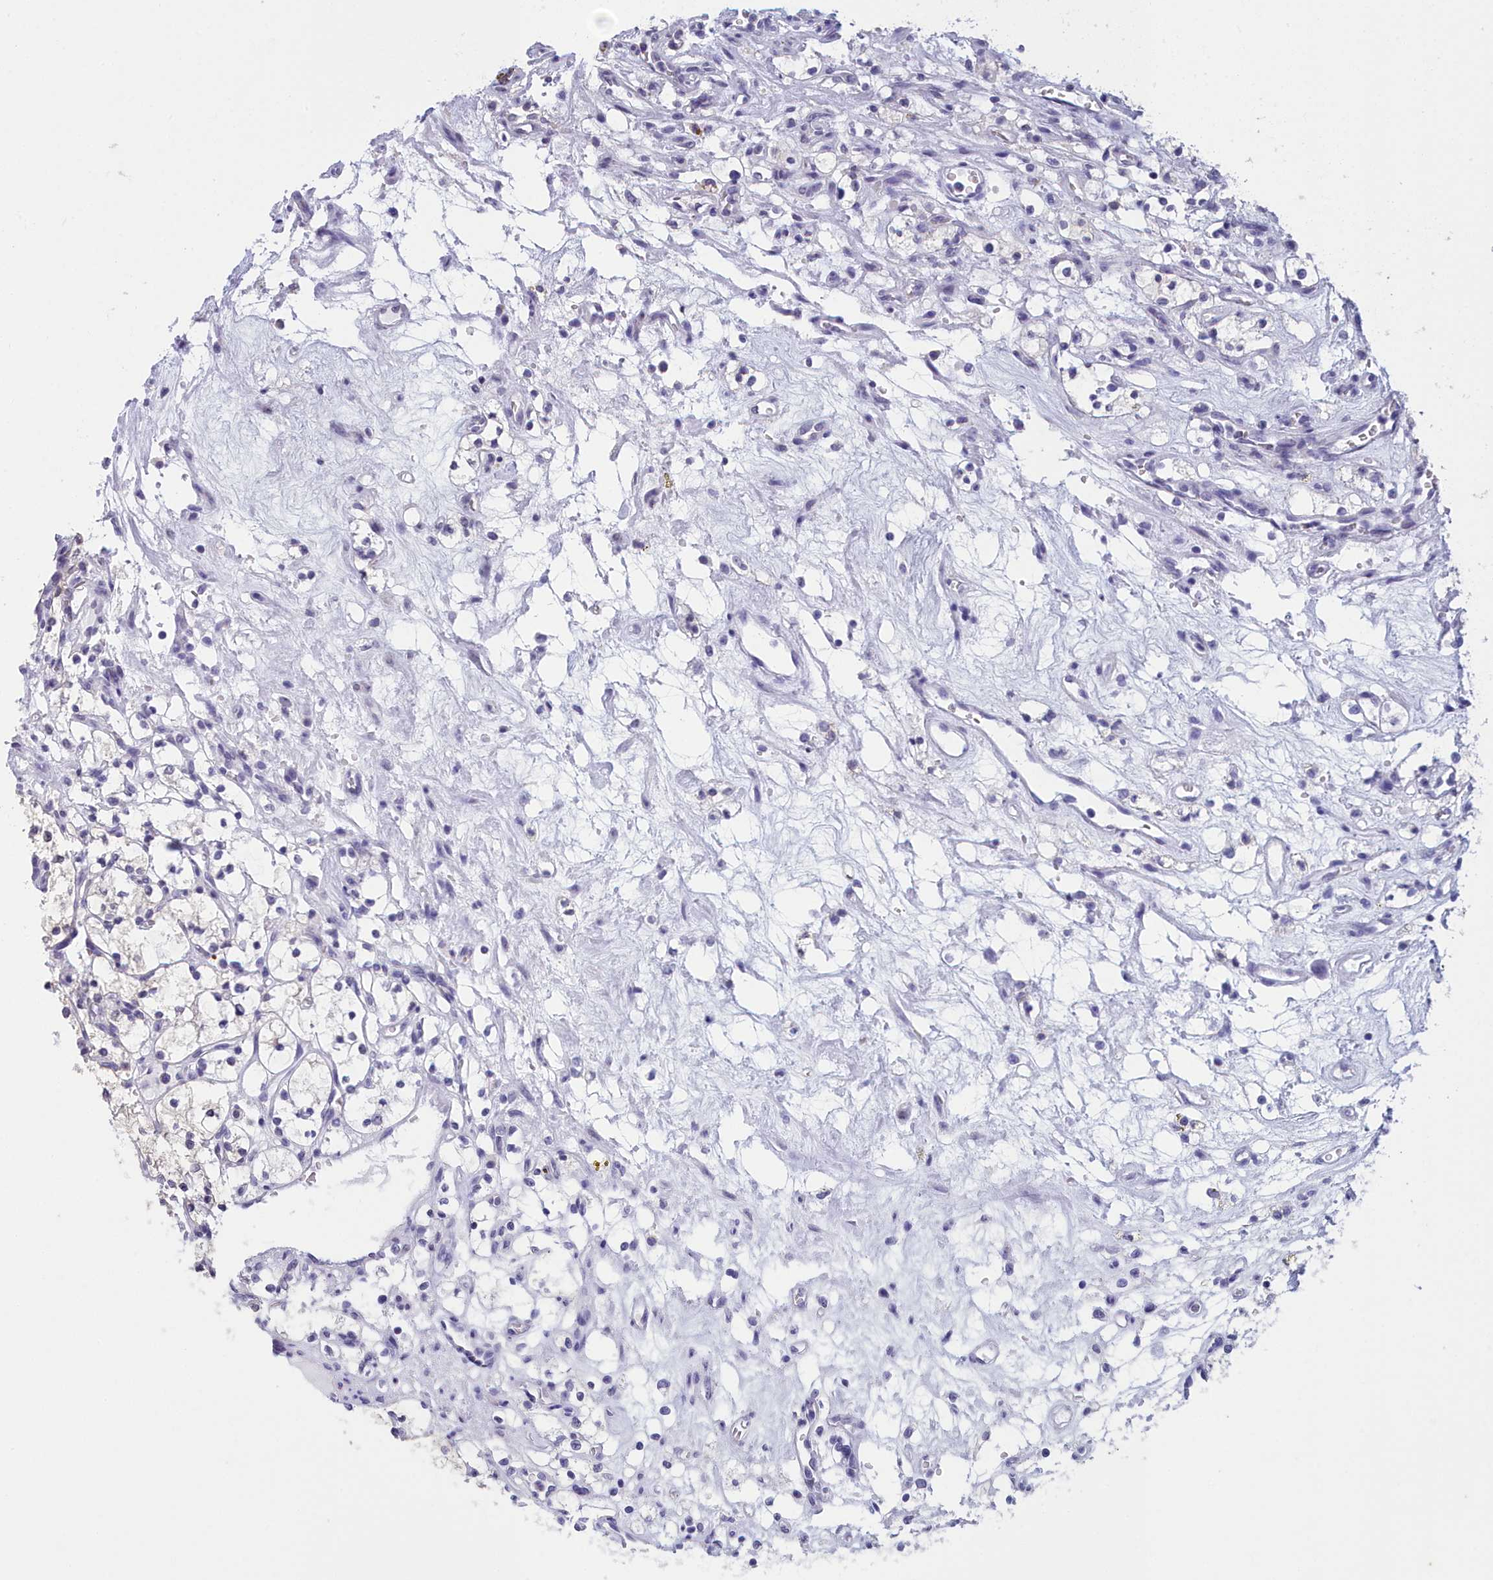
{"staining": {"intensity": "negative", "quantity": "none", "location": "none"}, "tissue": "renal cancer", "cell_type": "Tumor cells", "image_type": "cancer", "snomed": [{"axis": "morphology", "description": "Adenocarcinoma, NOS"}, {"axis": "topography", "description": "Kidney"}], "caption": "An immunohistochemistry photomicrograph of adenocarcinoma (renal) is shown. There is no staining in tumor cells of adenocarcinoma (renal).", "gene": "CCDC97", "patient": {"sex": "female", "age": 69}}